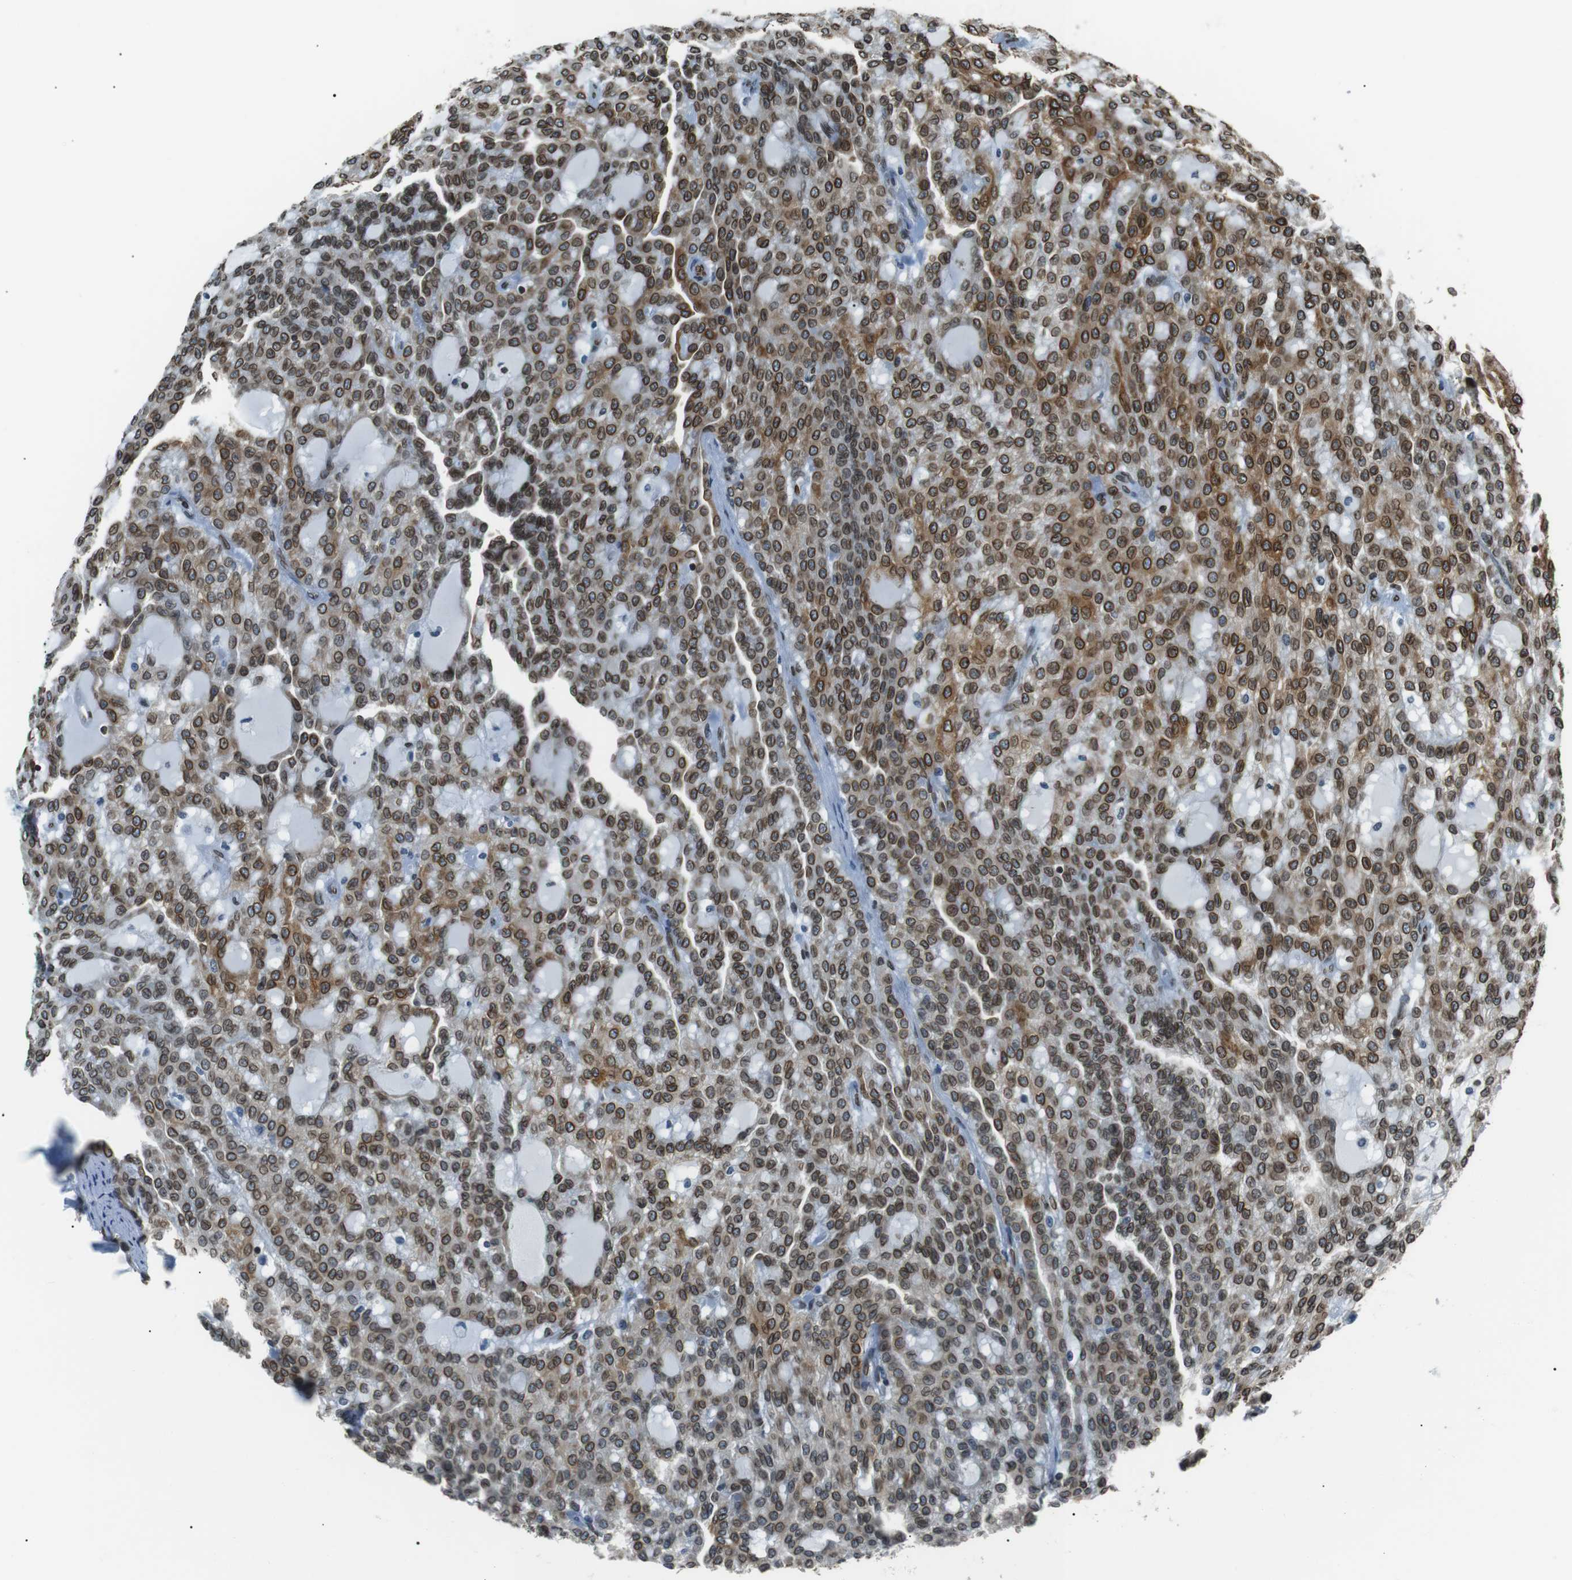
{"staining": {"intensity": "strong", "quantity": ">75%", "location": "cytoplasmic/membranous,nuclear"}, "tissue": "renal cancer", "cell_type": "Tumor cells", "image_type": "cancer", "snomed": [{"axis": "morphology", "description": "Adenocarcinoma, NOS"}, {"axis": "topography", "description": "Kidney"}], "caption": "Immunohistochemistry (IHC) of human renal adenocarcinoma shows high levels of strong cytoplasmic/membranous and nuclear staining in approximately >75% of tumor cells.", "gene": "TMX4", "patient": {"sex": "male", "age": 63}}